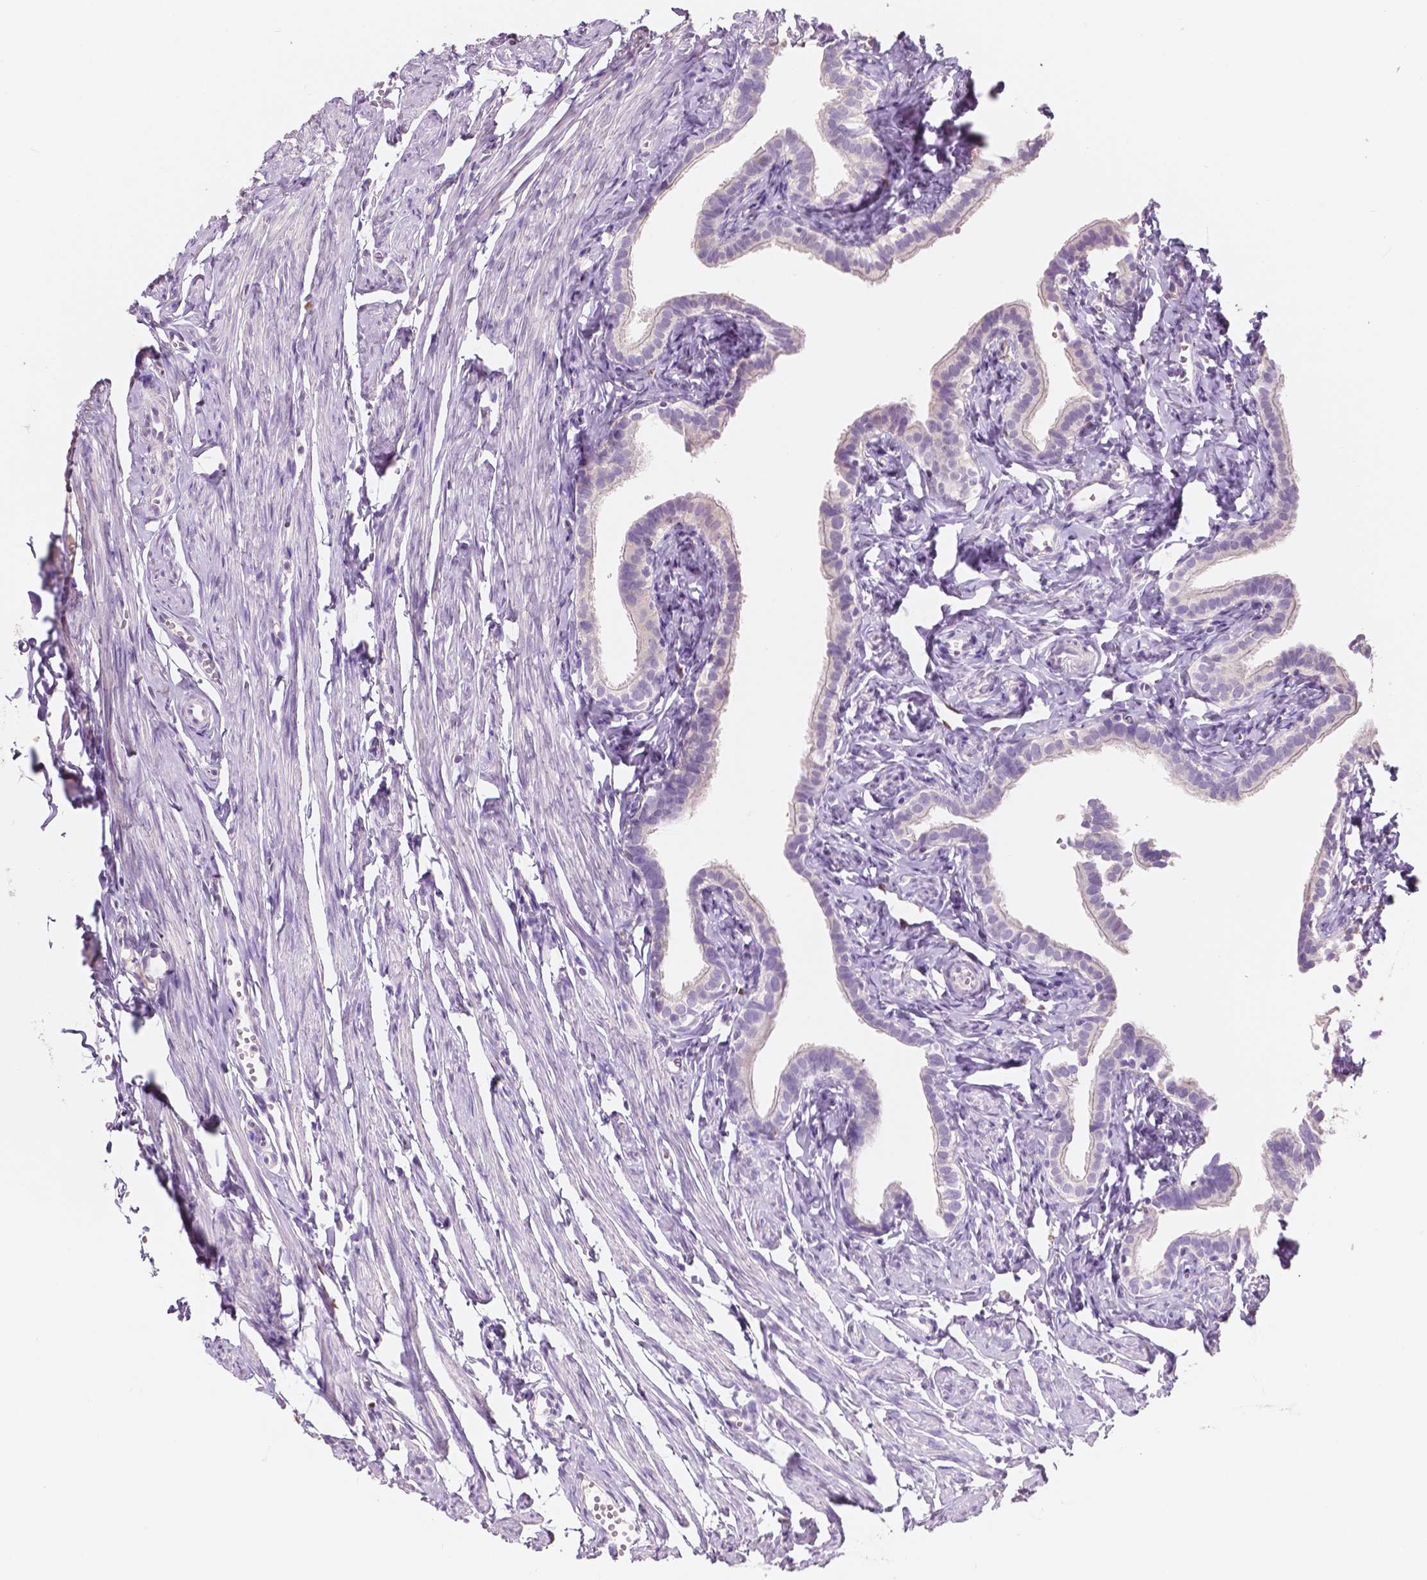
{"staining": {"intensity": "negative", "quantity": "none", "location": "none"}, "tissue": "fallopian tube", "cell_type": "Glandular cells", "image_type": "normal", "snomed": [{"axis": "morphology", "description": "Normal tissue, NOS"}, {"axis": "topography", "description": "Fallopian tube"}], "caption": "High magnification brightfield microscopy of unremarkable fallopian tube stained with DAB (3,3'-diaminobenzidine) (brown) and counterstained with hematoxylin (blue): glandular cells show no significant expression.", "gene": "TAL1", "patient": {"sex": "female", "age": 41}}